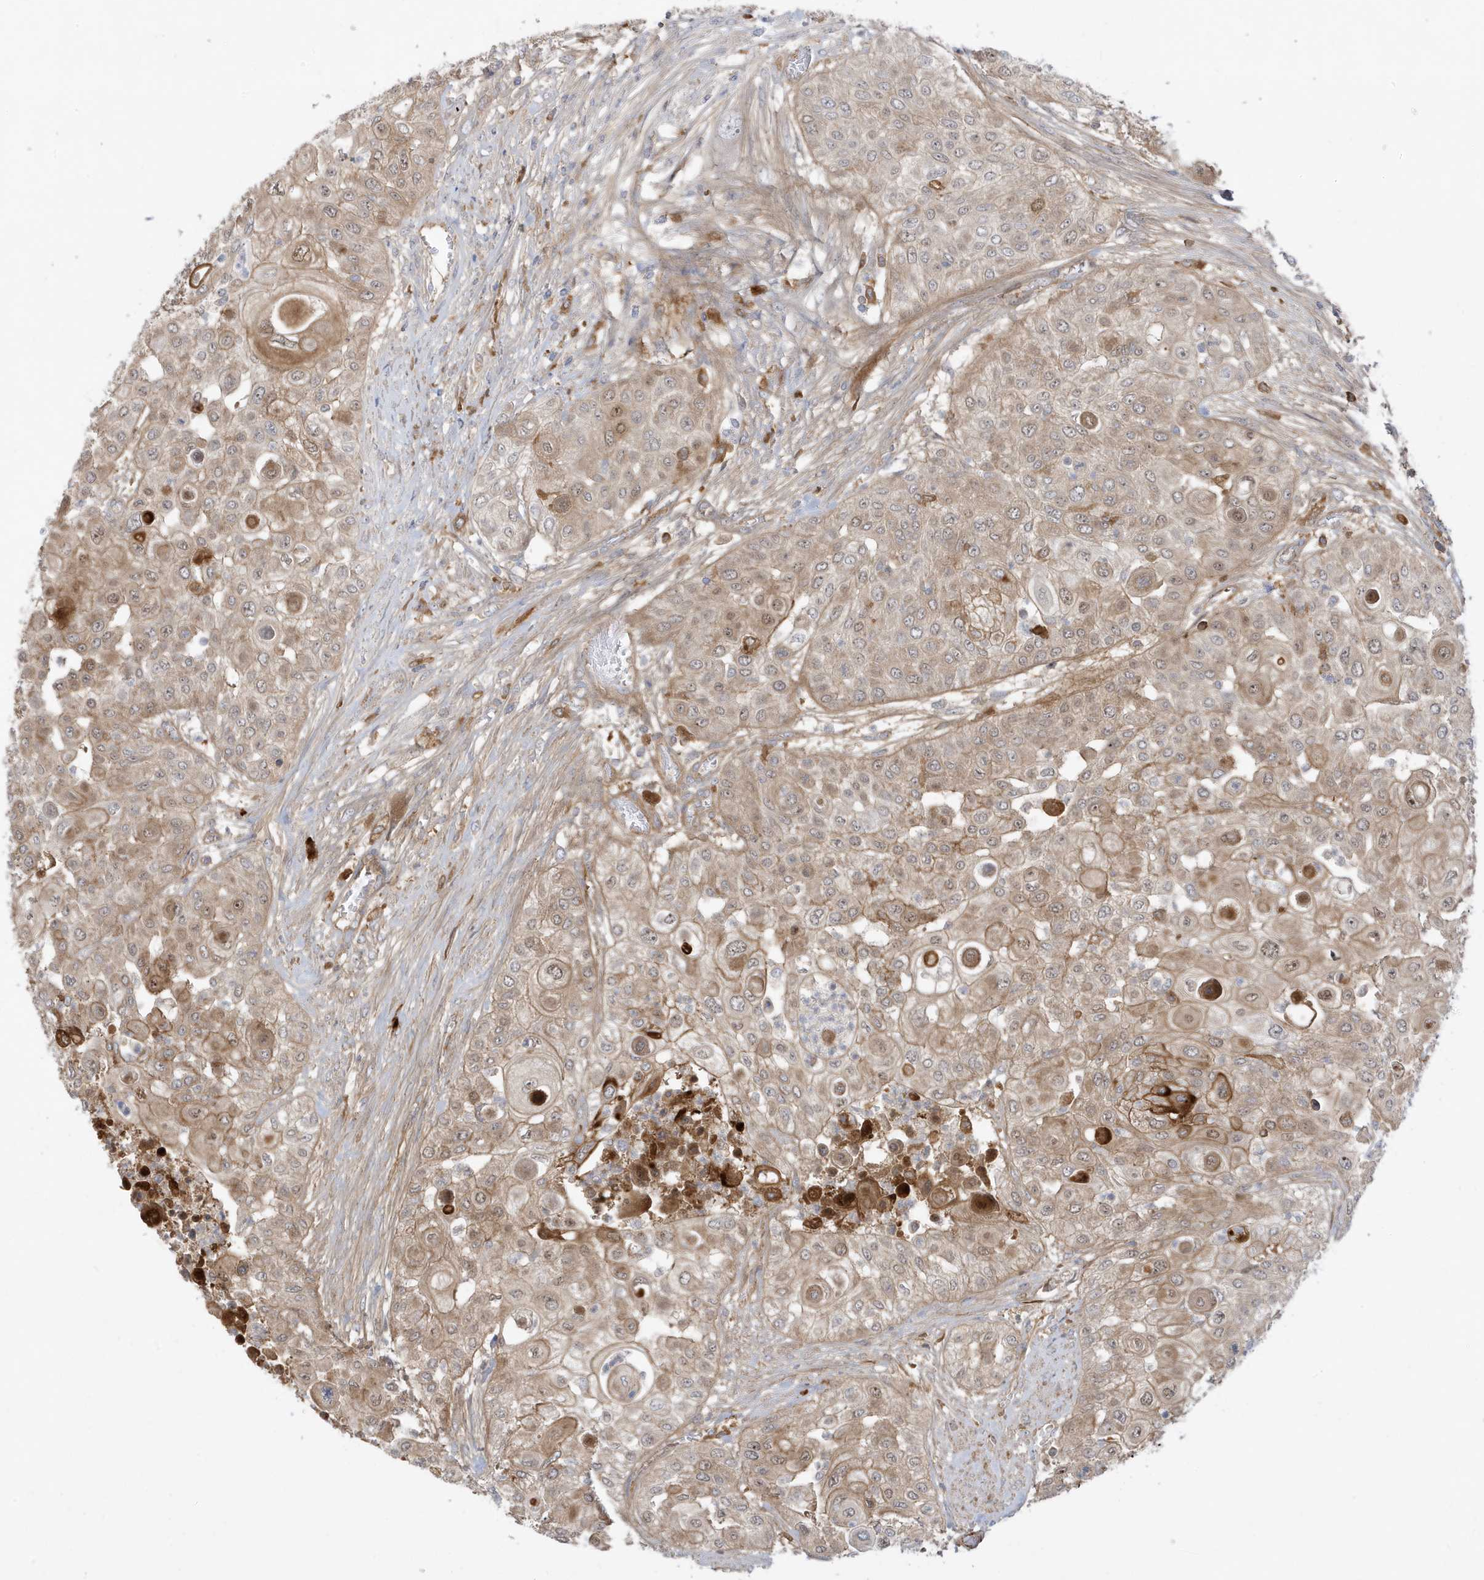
{"staining": {"intensity": "moderate", "quantity": ">75%", "location": "cytoplasmic/membranous"}, "tissue": "urothelial cancer", "cell_type": "Tumor cells", "image_type": "cancer", "snomed": [{"axis": "morphology", "description": "Urothelial carcinoma, High grade"}, {"axis": "topography", "description": "Urinary bladder"}], "caption": "Brown immunohistochemical staining in high-grade urothelial carcinoma shows moderate cytoplasmic/membranous expression in about >75% of tumor cells.", "gene": "IFT57", "patient": {"sex": "female", "age": 79}}